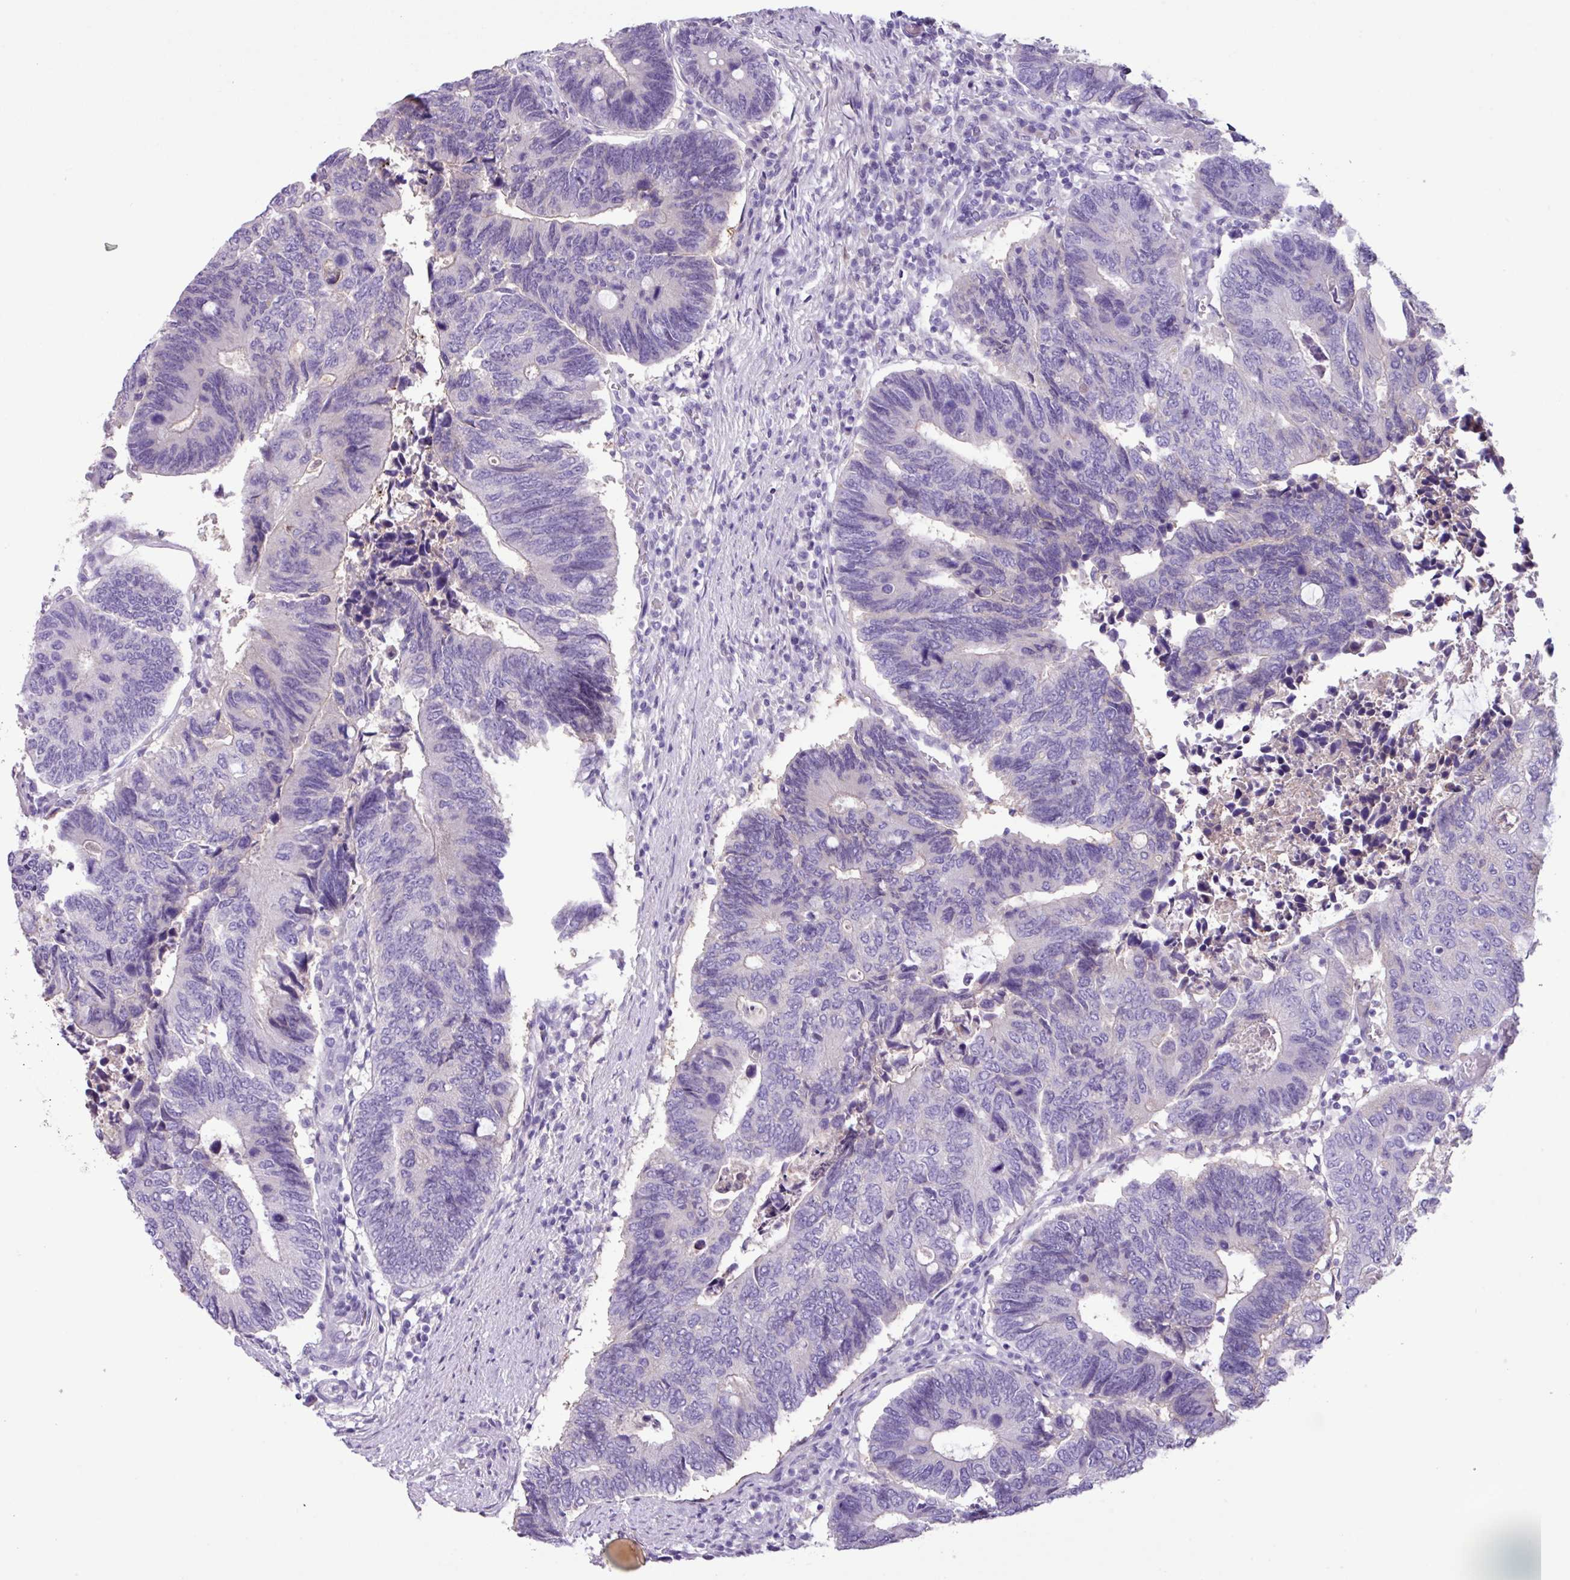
{"staining": {"intensity": "negative", "quantity": "none", "location": "none"}, "tissue": "colorectal cancer", "cell_type": "Tumor cells", "image_type": "cancer", "snomed": [{"axis": "morphology", "description": "Adenocarcinoma, NOS"}, {"axis": "topography", "description": "Colon"}], "caption": "This is an immunohistochemistry (IHC) image of colorectal cancer. There is no staining in tumor cells.", "gene": "CYSTM1", "patient": {"sex": "male", "age": 87}}